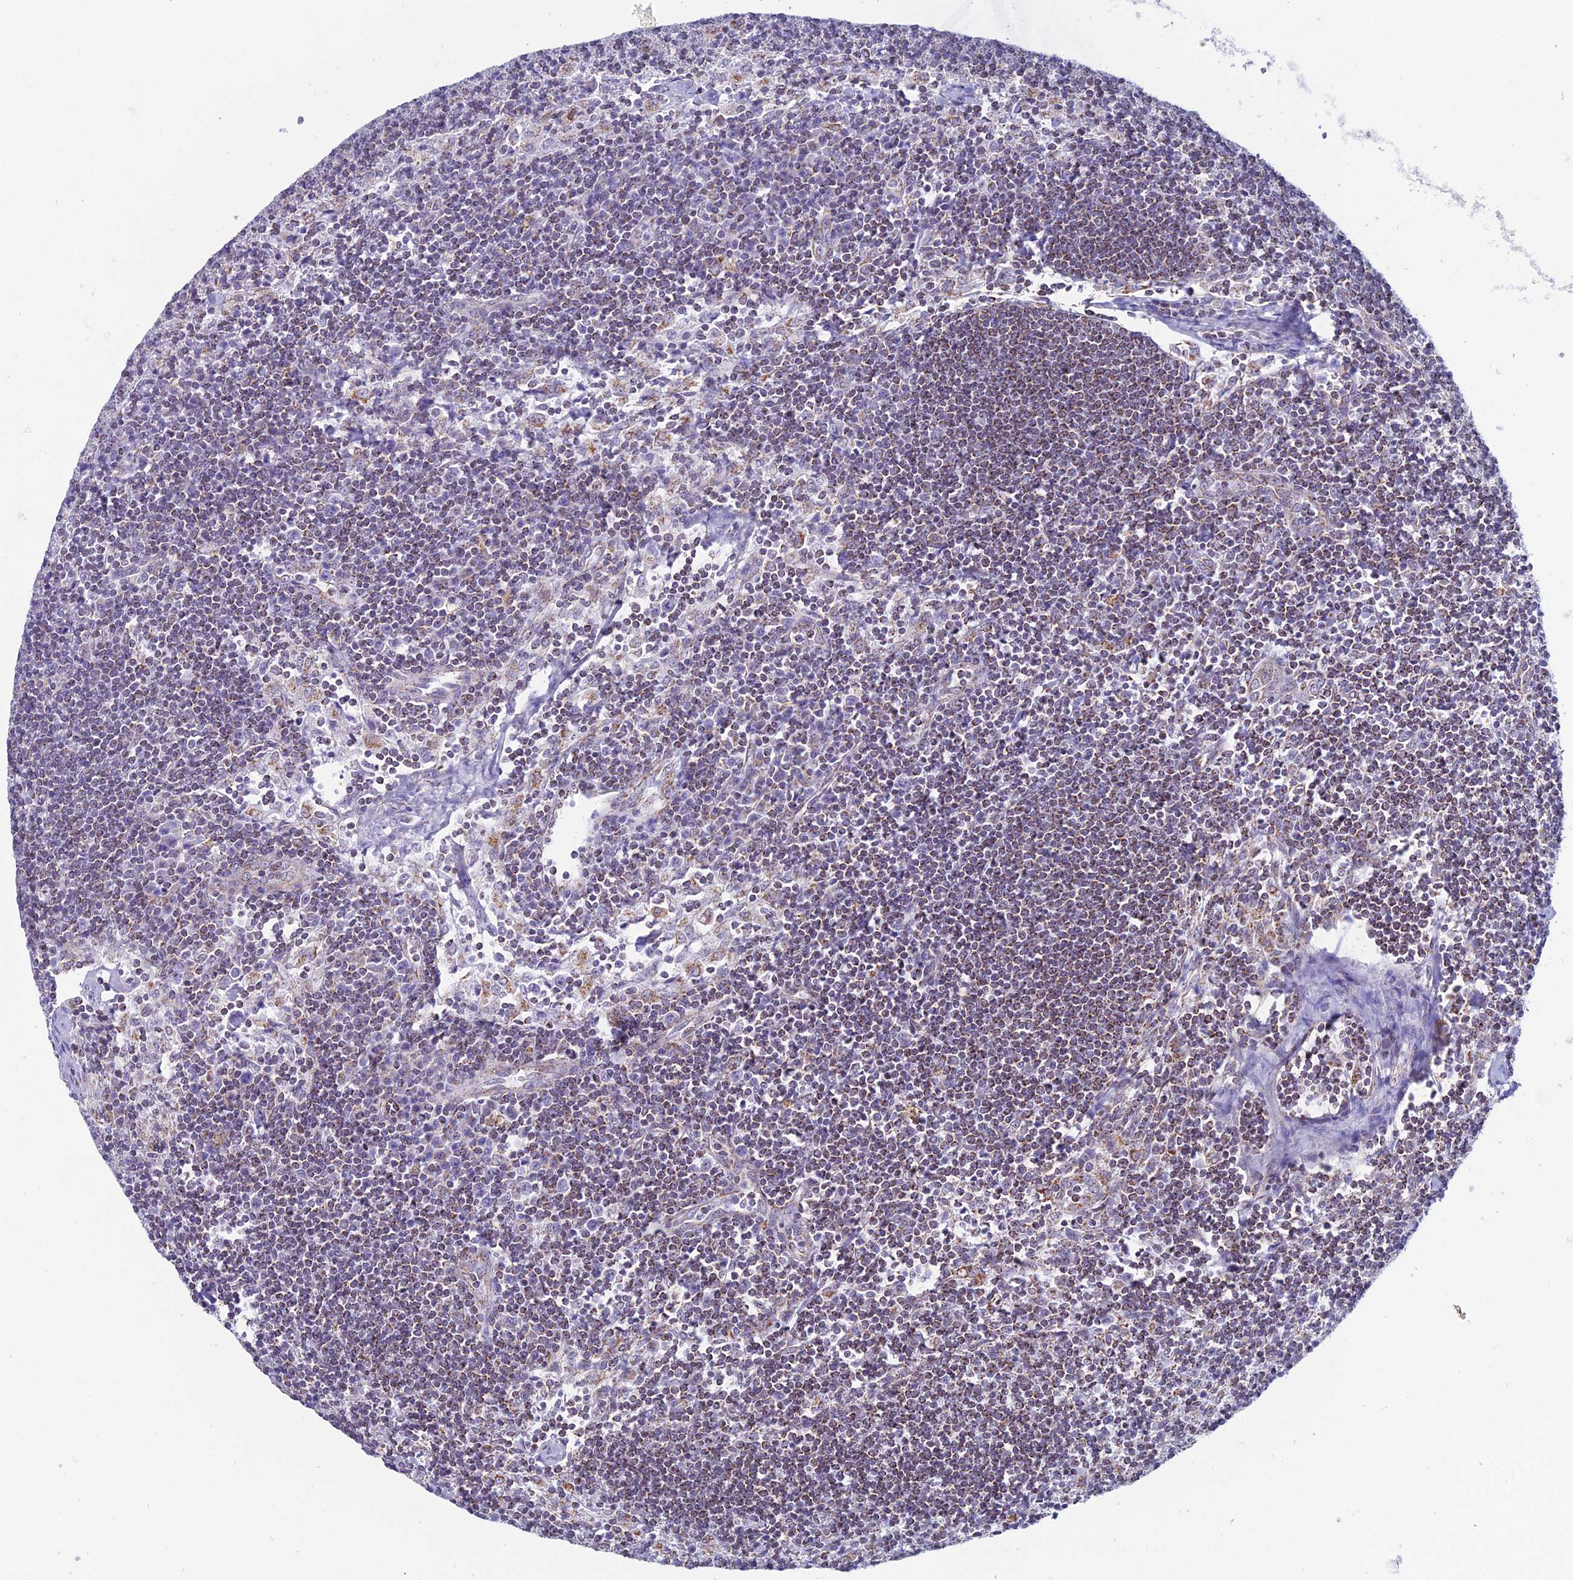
{"staining": {"intensity": "moderate", "quantity": "25%-75%", "location": "cytoplasmic/membranous"}, "tissue": "lymph node", "cell_type": "Non-germinal center cells", "image_type": "normal", "snomed": [{"axis": "morphology", "description": "Normal tissue, NOS"}, {"axis": "topography", "description": "Lymph node"}], "caption": "Immunohistochemical staining of unremarkable human lymph node displays 25%-75% levels of moderate cytoplasmic/membranous protein staining in about 25%-75% of non-germinal center cells. The staining was performed using DAB (3,3'-diaminobenzidine), with brown indicating positive protein expression. Nuclei are stained blue with hematoxylin.", "gene": "ZNG1A", "patient": {"sex": "male", "age": 24}}